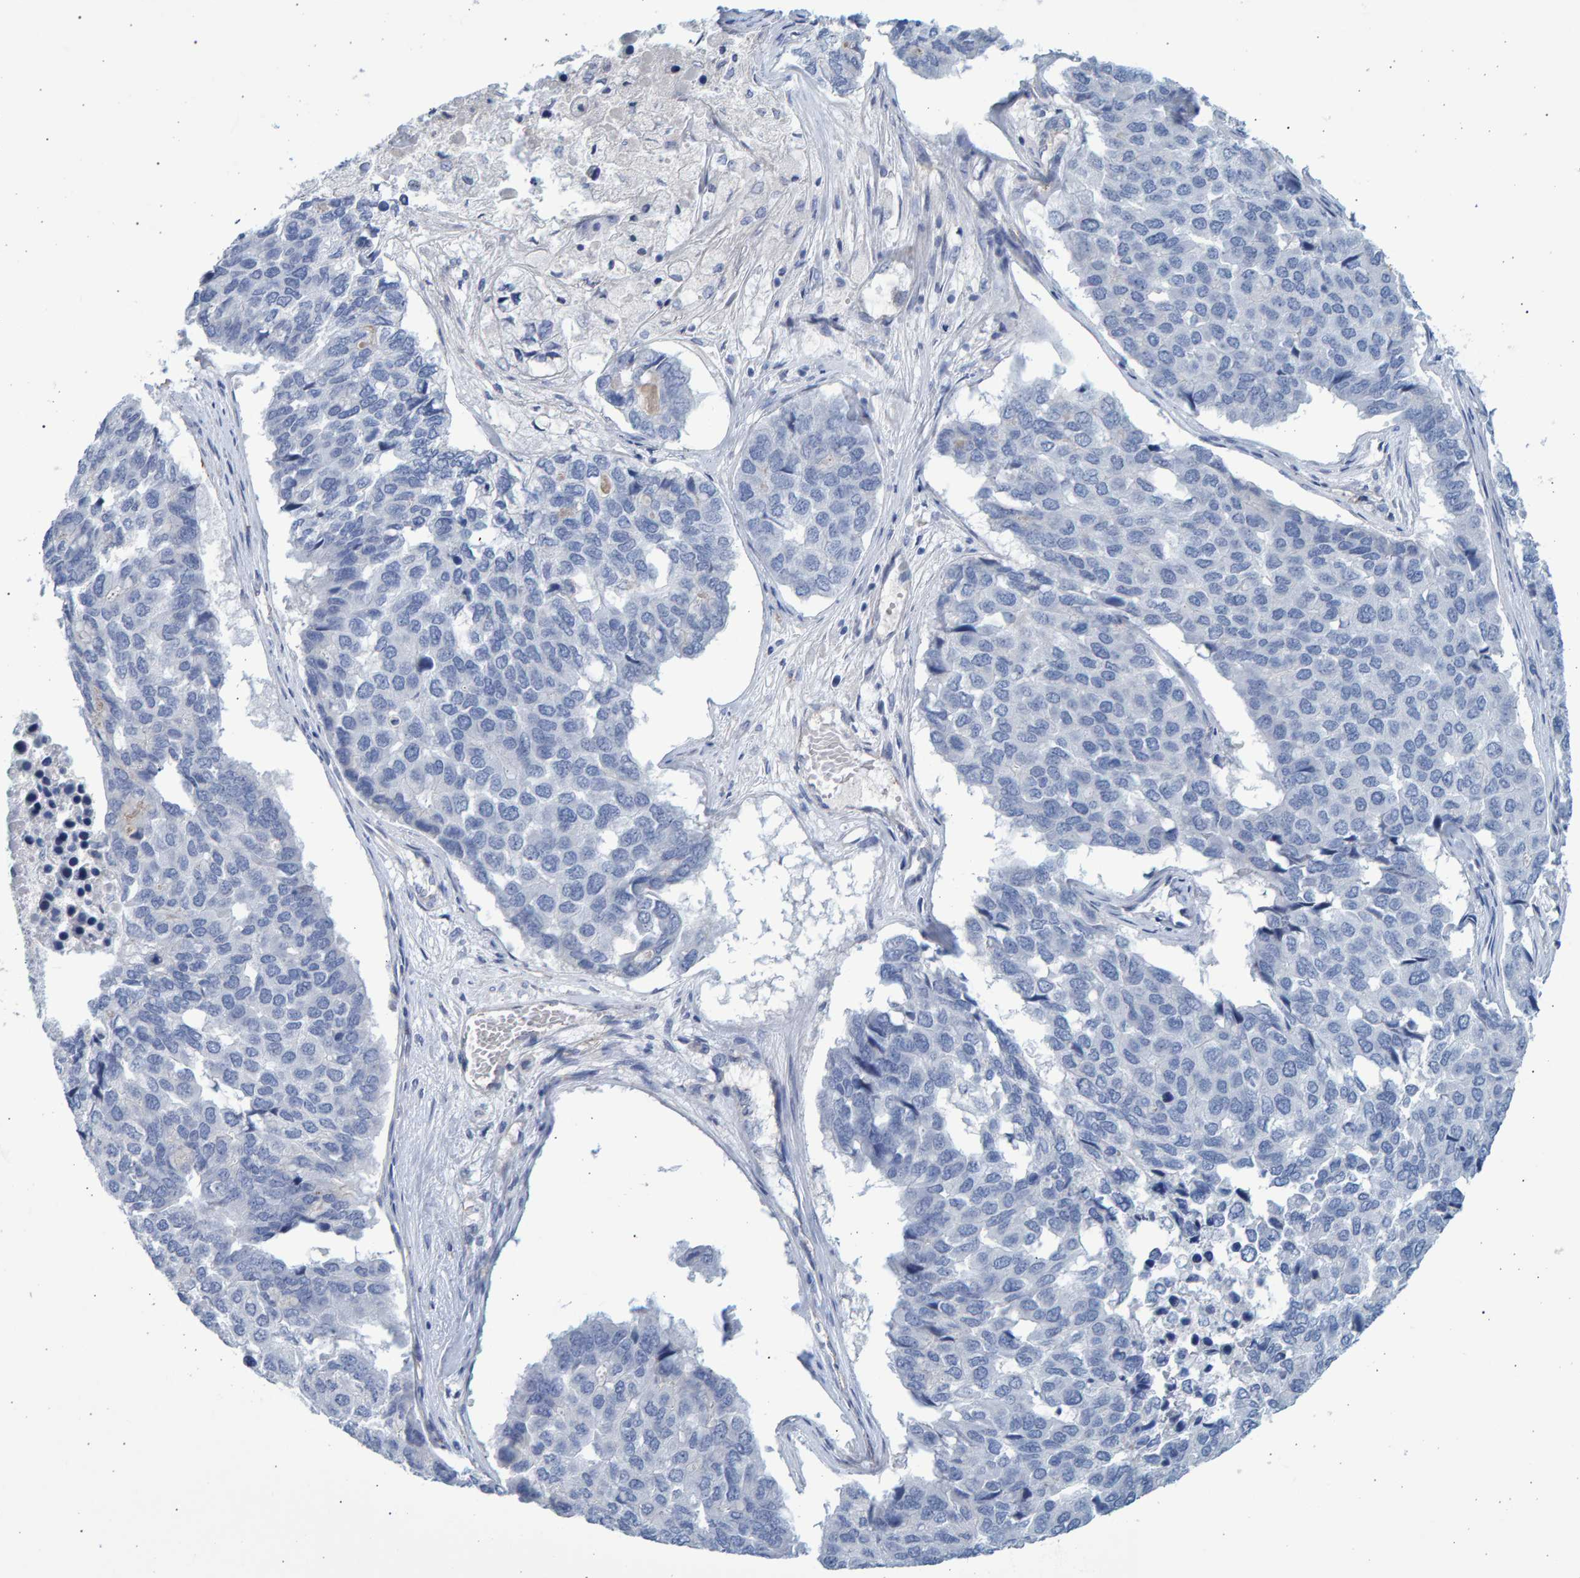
{"staining": {"intensity": "negative", "quantity": "none", "location": "none"}, "tissue": "pancreatic cancer", "cell_type": "Tumor cells", "image_type": "cancer", "snomed": [{"axis": "morphology", "description": "Adenocarcinoma, NOS"}, {"axis": "topography", "description": "Pancreas"}], "caption": "A histopathology image of human pancreatic adenocarcinoma is negative for staining in tumor cells.", "gene": "SLC34A3", "patient": {"sex": "male", "age": 50}}